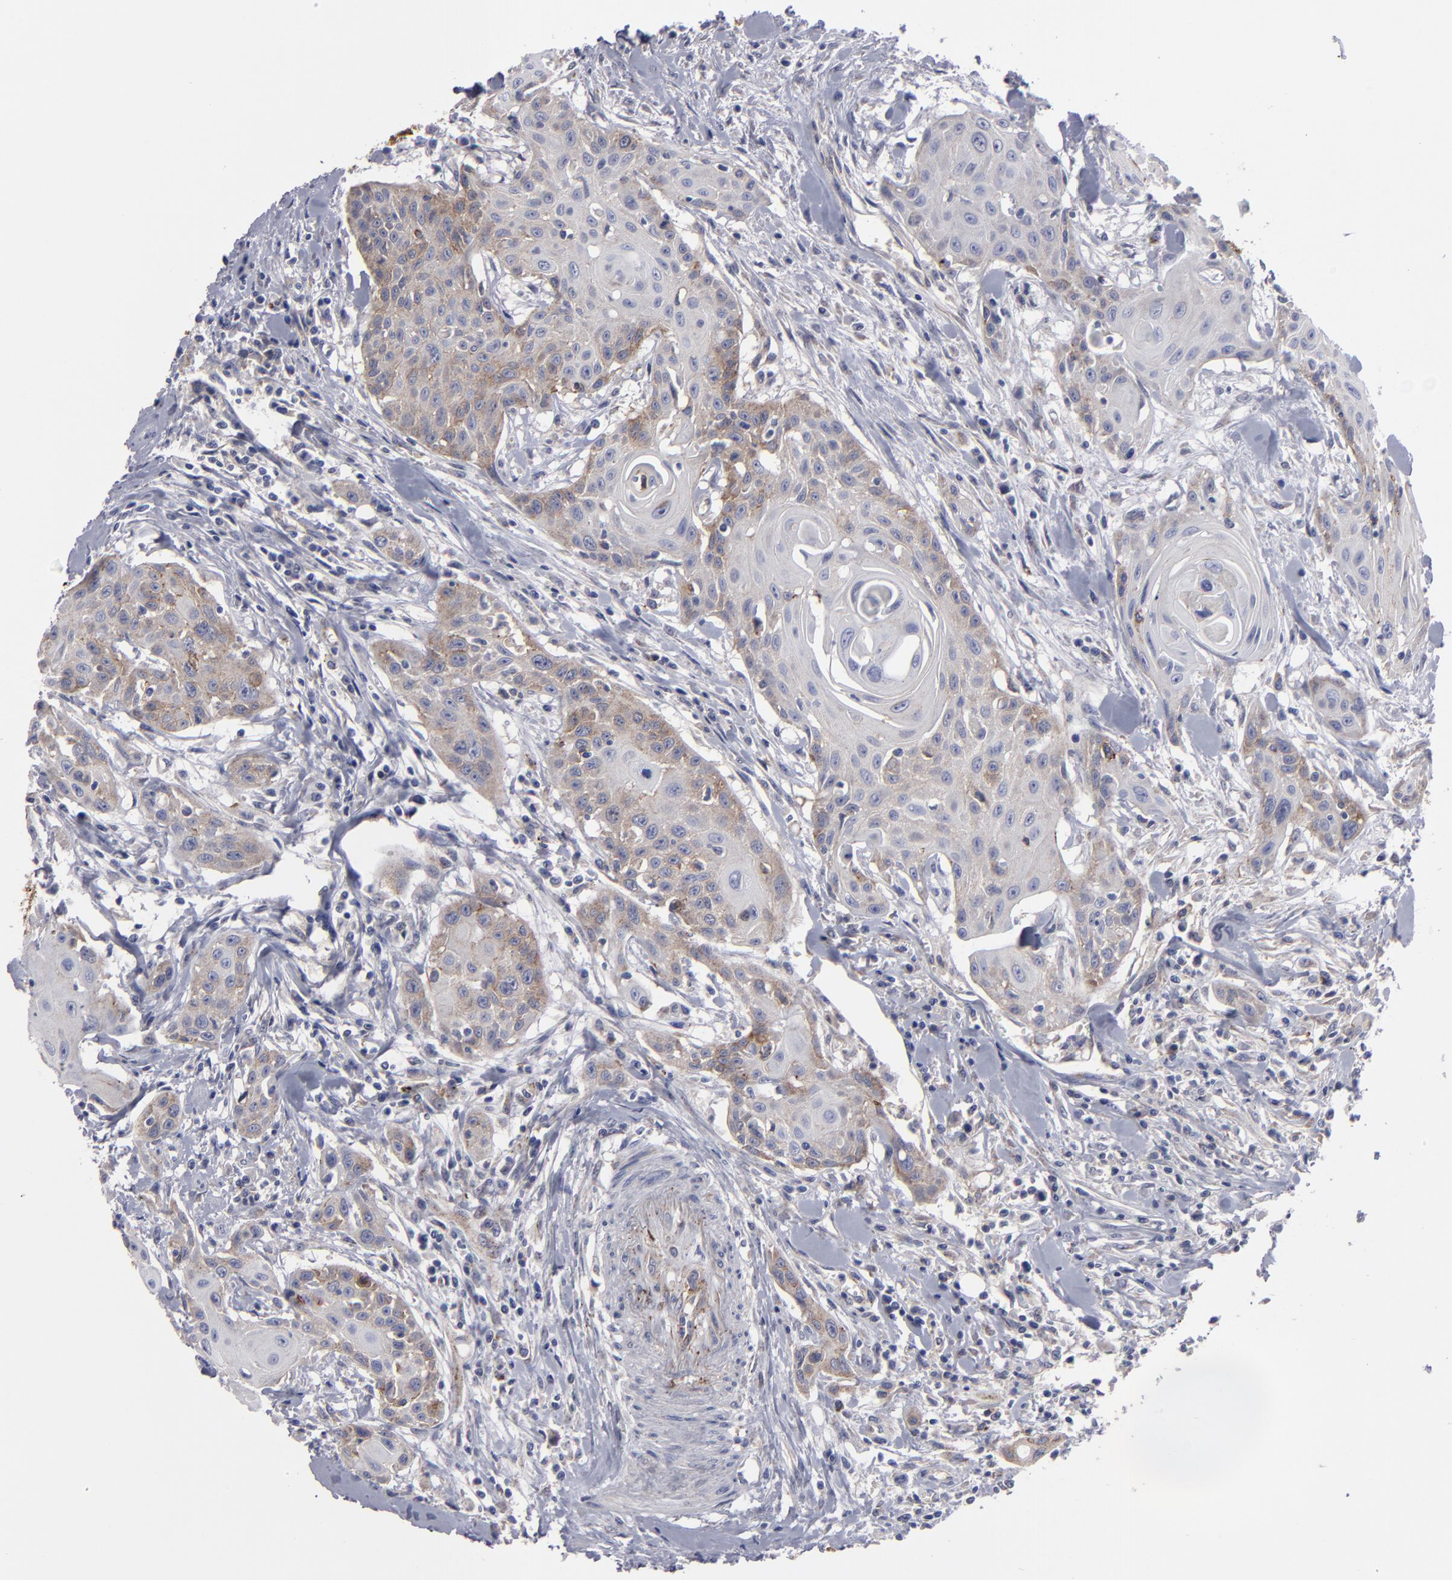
{"staining": {"intensity": "weak", "quantity": "<25%", "location": "cytoplasmic/membranous"}, "tissue": "head and neck cancer", "cell_type": "Tumor cells", "image_type": "cancer", "snomed": [{"axis": "morphology", "description": "Squamous cell carcinoma, NOS"}, {"axis": "morphology", "description": "Squamous cell carcinoma, metastatic, NOS"}, {"axis": "topography", "description": "Lymph node"}, {"axis": "topography", "description": "Salivary gland"}, {"axis": "topography", "description": "Head-Neck"}], "caption": "Immunohistochemistry histopathology image of head and neck metastatic squamous cell carcinoma stained for a protein (brown), which demonstrates no positivity in tumor cells.", "gene": "ALCAM", "patient": {"sex": "female", "age": 74}}